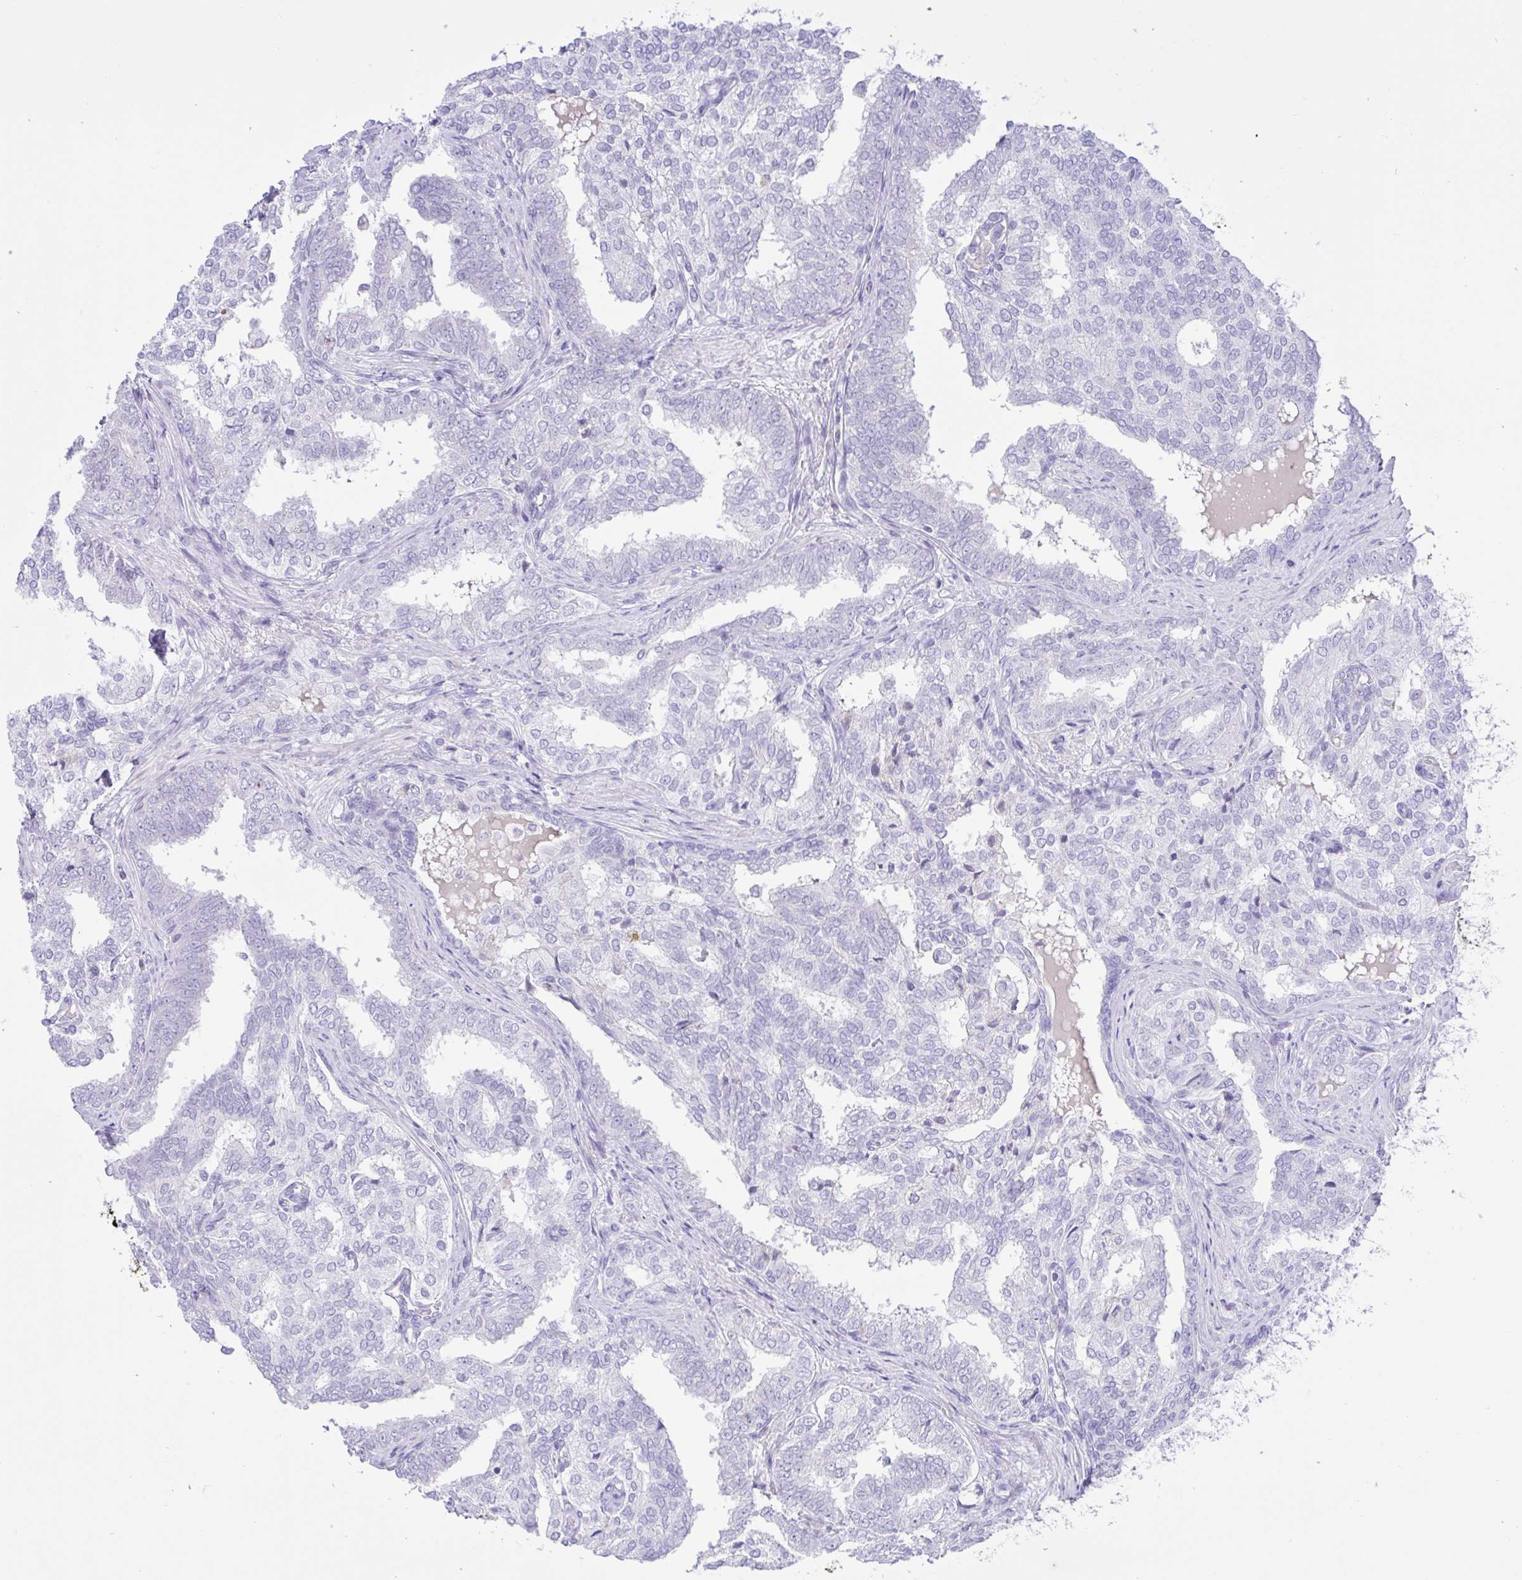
{"staining": {"intensity": "negative", "quantity": "none", "location": "none"}, "tissue": "prostate cancer", "cell_type": "Tumor cells", "image_type": "cancer", "snomed": [{"axis": "morphology", "description": "Adenocarcinoma, High grade"}, {"axis": "topography", "description": "Prostate"}], "caption": "Image shows no protein expression in tumor cells of adenocarcinoma (high-grade) (prostate) tissue.", "gene": "ZNF101", "patient": {"sex": "male", "age": 72}}